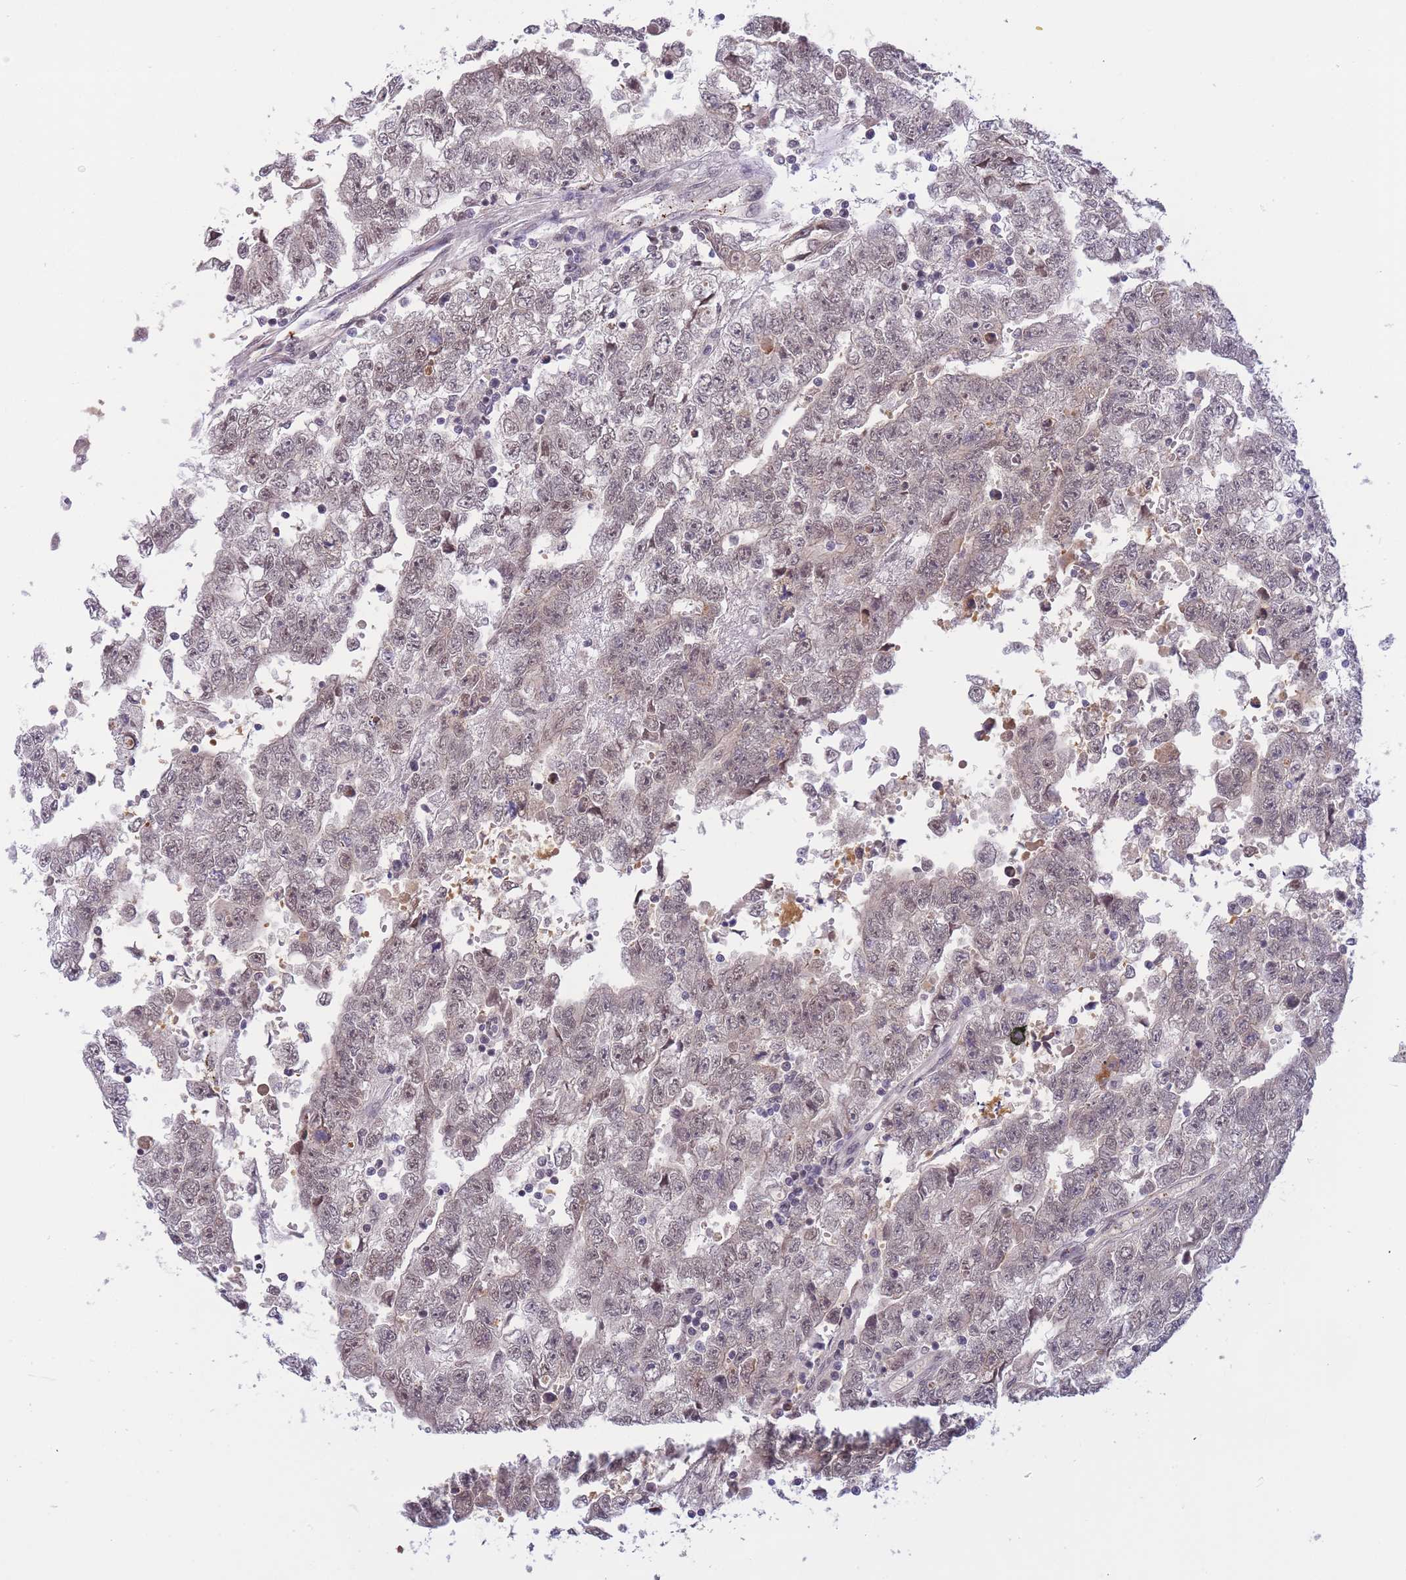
{"staining": {"intensity": "weak", "quantity": "25%-75%", "location": "nuclear"}, "tissue": "testis cancer", "cell_type": "Tumor cells", "image_type": "cancer", "snomed": [{"axis": "morphology", "description": "Carcinoma, Embryonal, NOS"}, {"axis": "topography", "description": "Testis"}], "caption": "A low amount of weak nuclear expression is appreciated in about 25%-75% of tumor cells in testis cancer tissue.", "gene": "GOLGA6L25", "patient": {"sex": "male", "age": 25}}